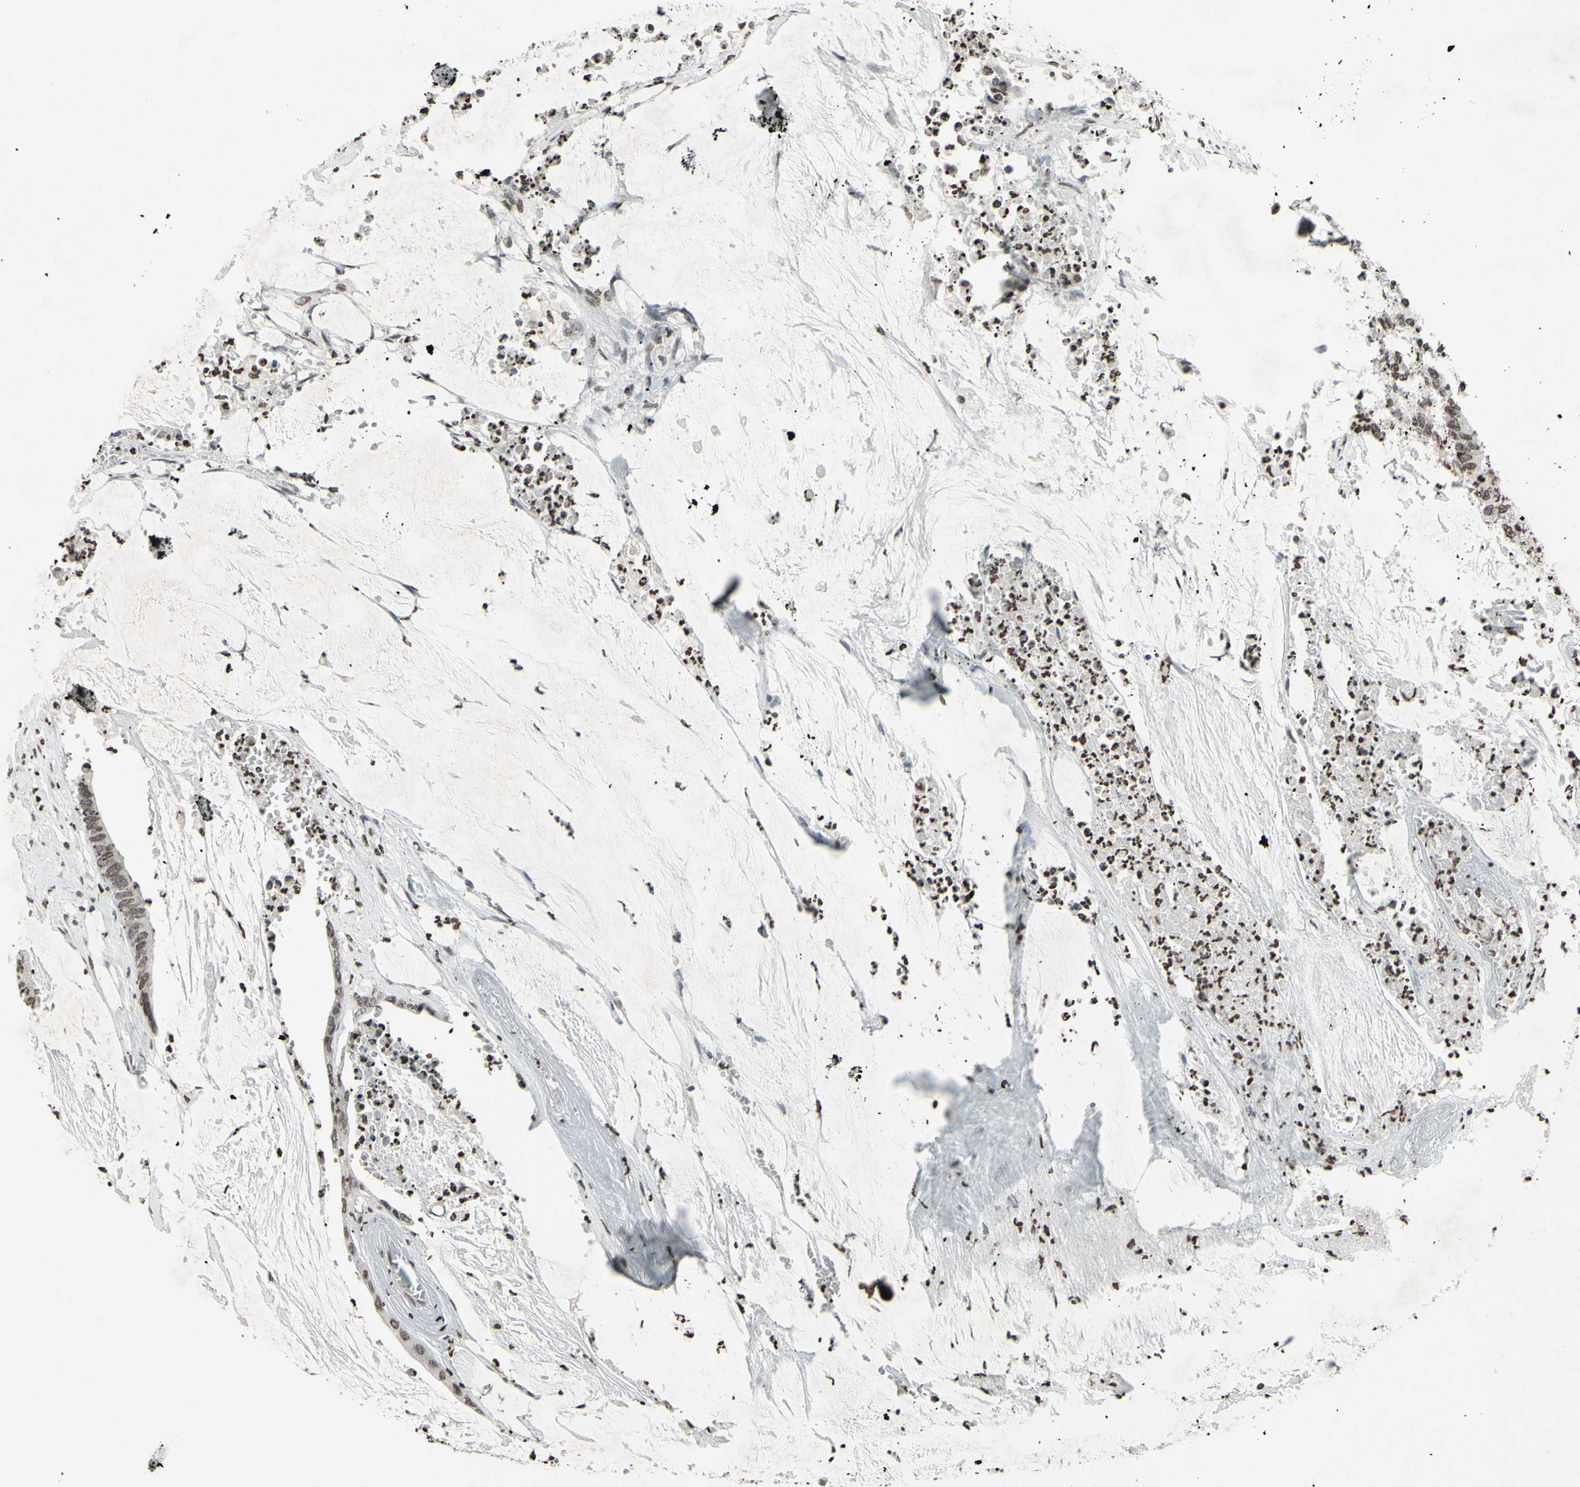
{"staining": {"intensity": "weak", "quantity": ">75%", "location": "nuclear"}, "tissue": "colorectal cancer", "cell_type": "Tumor cells", "image_type": "cancer", "snomed": [{"axis": "morphology", "description": "Adenocarcinoma, NOS"}, {"axis": "topography", "description": "Rectum"}], "caption": "Protein staining by immunohistochemistry reveals weak nuclear staining in about >75% of tumor cells in colorectal adenocarcinoma.", "gene": "CD79B", "patient": {"sex": "female", "age": 66}}